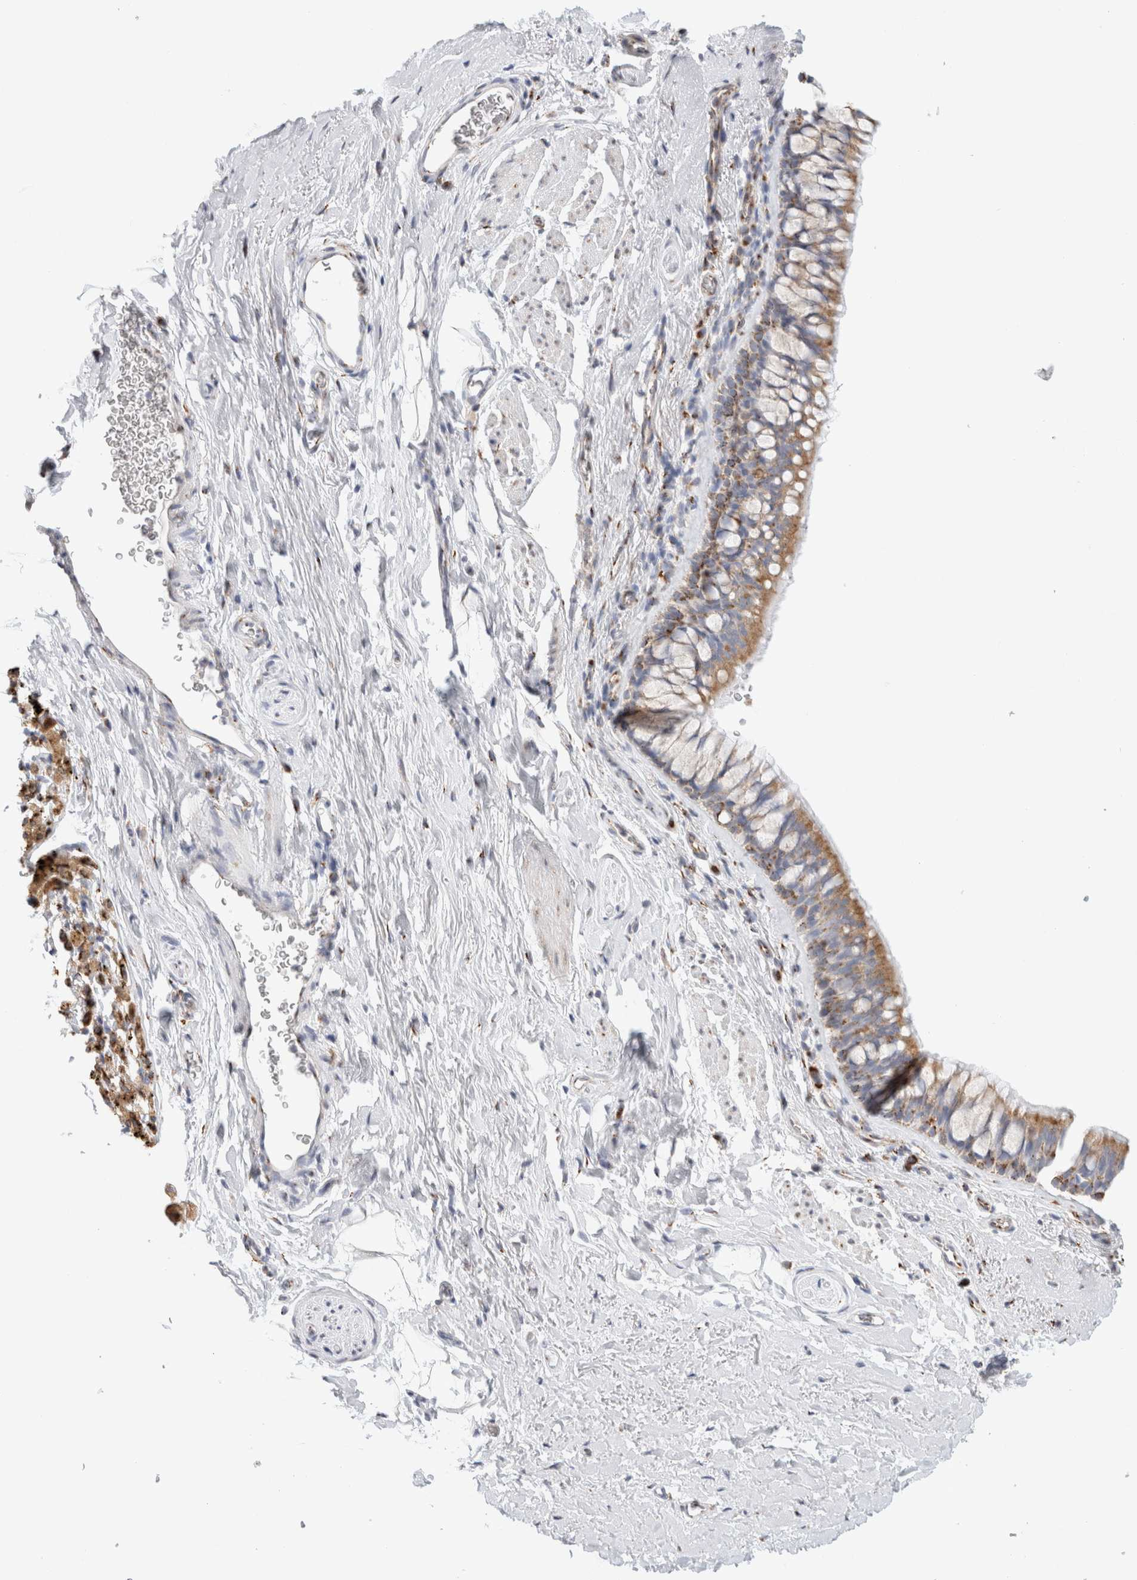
{"staining": {"intensity": "moderate", "quantity": ">75%", "location": "cytoplasmic/membranous"}, "tissue": "bronchus", "cell_type": "Respiratory epithelial cells", "image_type": "normal", "snomed": [{"axis": "morphology", "description": "Normal tissue, NOS"}, {"axis": "topography", "description": "Cartilage tissue"}, {"axis": "topography", "description": "Bronchus"}], "caption": "High-magnification brightfield microscopy of normal bronchus stained with DAB (3,3'-diaminobenzidine) (brown) and counterstained with hematoxylin (blue). respiratory epithelial cells exhibit moderate cytoplasmic/membranous expression is seen in about>75% of cells.", "gene": "MCFD2", "patient": {"sex": "female", "age": 53}}